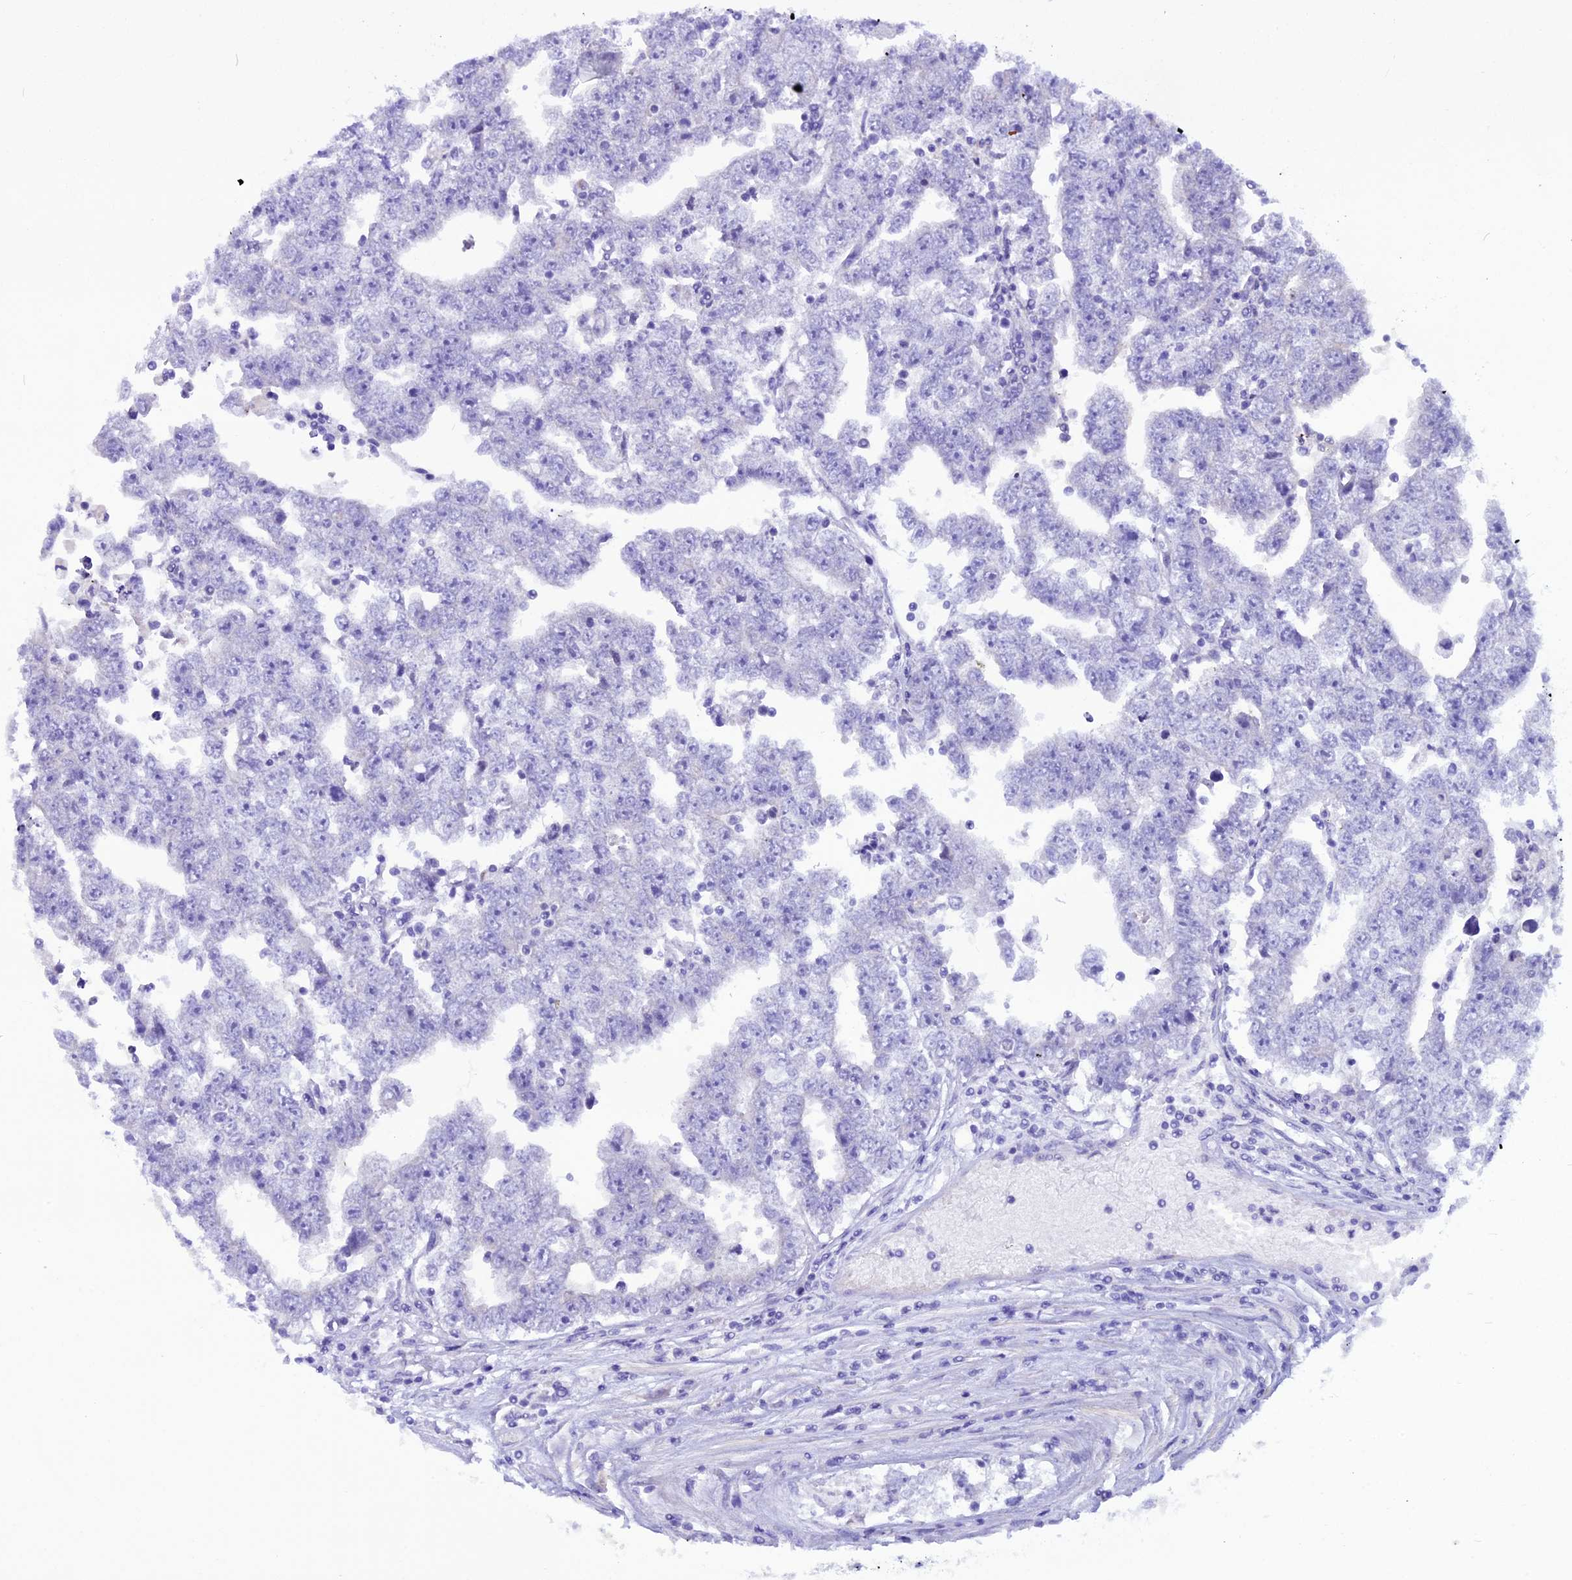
{"staining": {"intensity": "negative", "quantity": "none", "location": "none"}, "tissue": "testis cancer", "cell_type": "Tumor cells", "image_type": "cancer", "snomed": [{"axis": "morphology", "description": "Carcinoma, Embryonal, NOS"}, {"axis": "topography", "description": "Testis"}], "caption": "DAB (3,3'-diaminobenzidine) immunohistochemical staining of human testis embryonal carcinoma displays no significant expression in tumor cells. (DAB immunohistochemistry with hematoxylin counter stain).", "gene": "ANO3", "patient": {"sex": "male", "age": 25}}